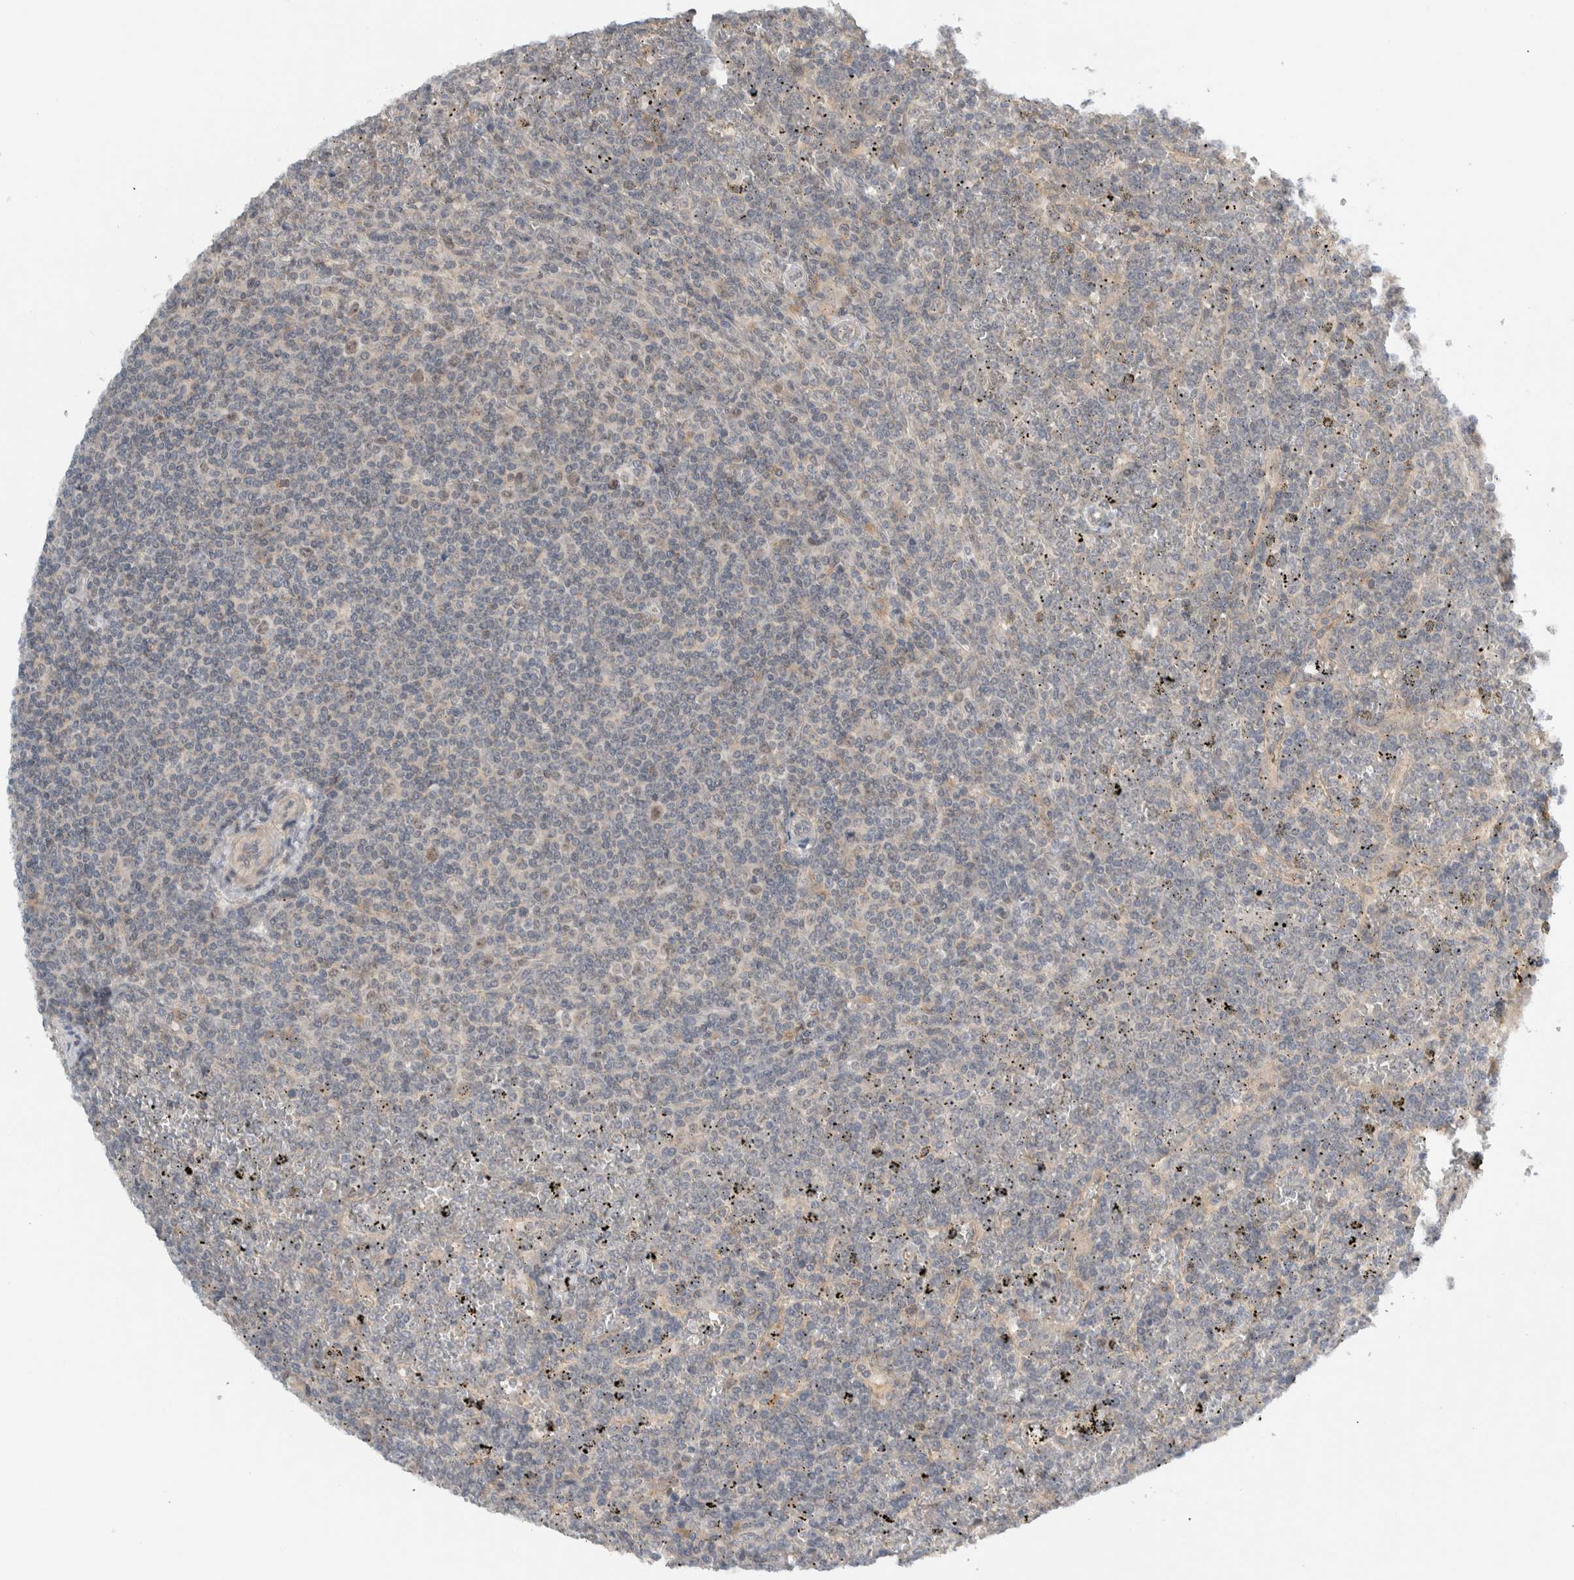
{"staining": {"intensity": "weak", "quantity": "<25%", "location": "nuclear"}, "tissue": "lymphoma", "cell_type": "Tumor cells", "image_type": "cancer", "snomed": [{"axis": "morphology", "description": "Malignant lymphoma, non-Hodgkin's type, Low grade"}, {"axis": "topography", "description": "Spleen"}], "caption": "Tumor cells show no significant expression in low-grade malignant lymphoma, non-Hodgkin's type. (DAB (3,3'-diaminobenzidine) immunohistochemistry (IHC) with hematoxylin counter stain).", "gene": "MPRIP", "patient": {"sex": "female", "age": 19}}